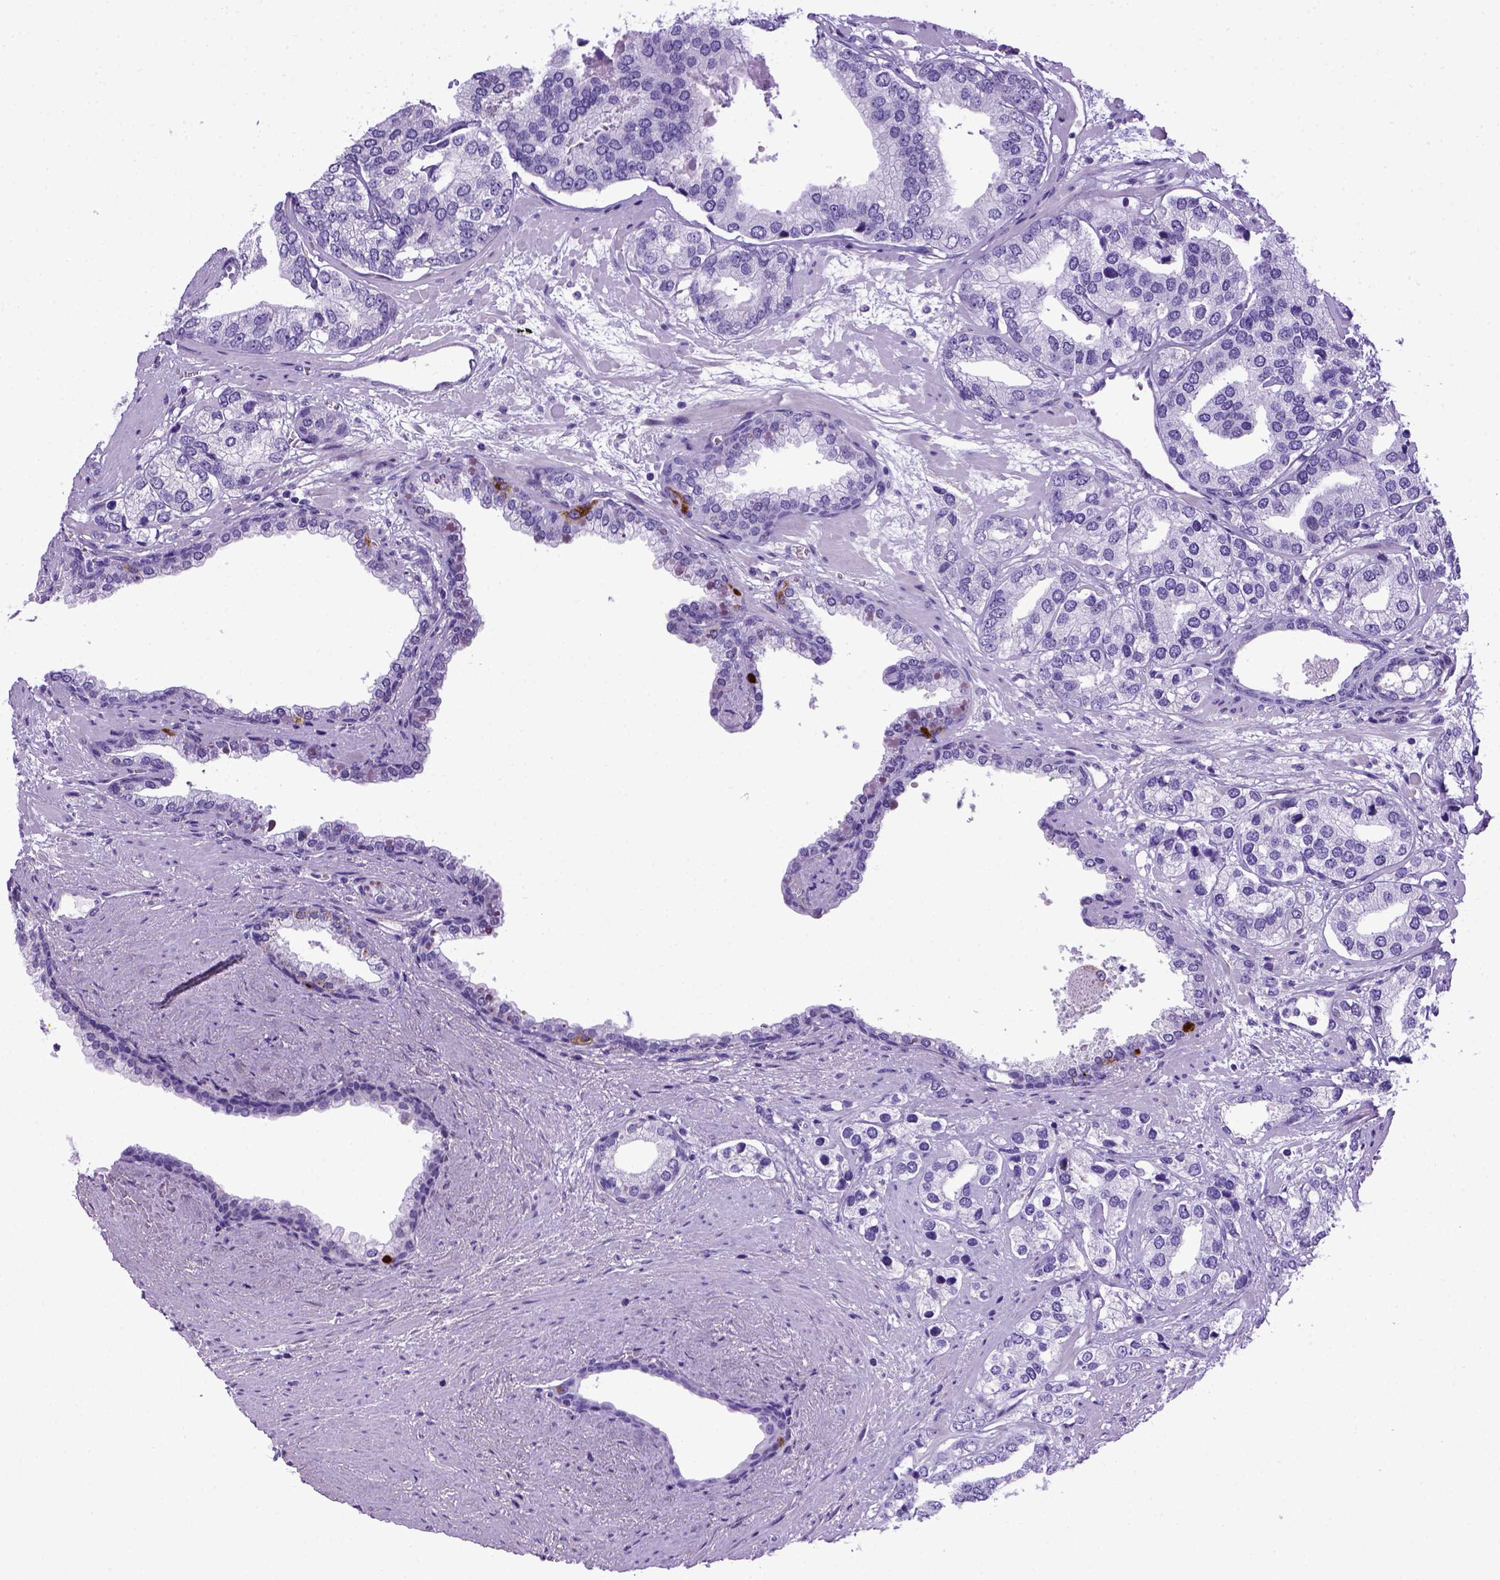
{"staining": {"intensity": "negative", "quantity": "none", "location": "none"}, "tissue": "prostate cancer", "cell_type": "Tumor cells", "image_type": "cancer", "snomed": [{"axis": "morphology", "description": "Adenocarcinoma, High grade"}, {"axis": "topography", "description": "Prostate"}], "caption": "DAB (3,3'-diaminobenzidine) immunohistochemical staining of prostate cancer shows no significant staining in tumor cells.", "gene": "ADAM12", "patient": {"sex": "male", "age": 58}}